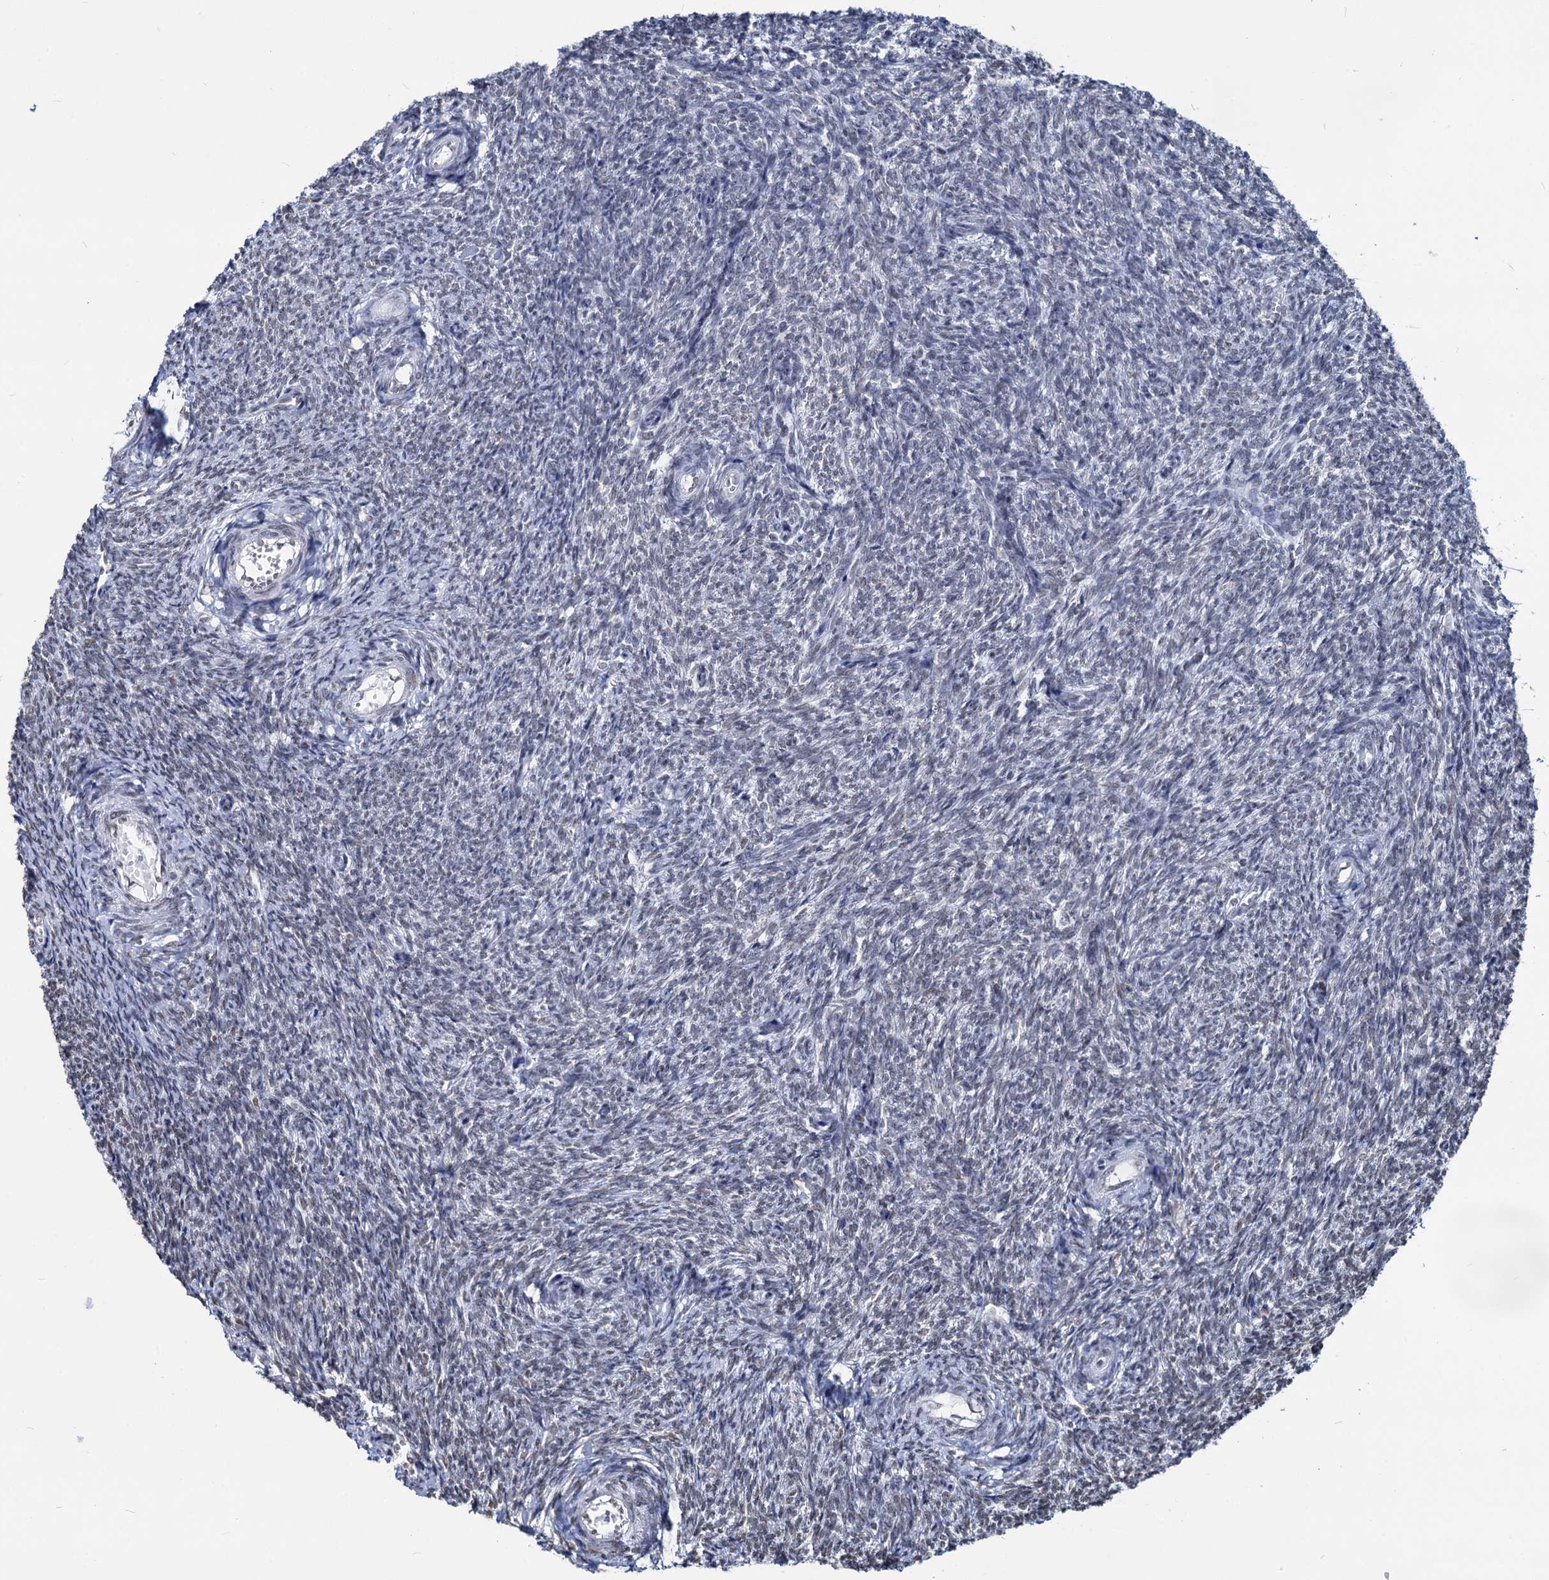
{"staining": {"intensity": "weak", "quantity": ">75%", "location": "cytoplasmic/membranous,nuclear"}, "tissue": "ovary", "cell_type": "Follicle cells", "image_type": "normal", "snomed": [{"axis": "morphology", "description": "Normal tissue, NOS"}, {"axis": "topography", "description": "Ovary"}], "caption": "High-magnification brightfield microscopy of normal ovary stained with DAB (3,3'-diaminobenzidine) (brown) and counterstained with hematoxylin (blue). follicle cells exhibit weak cytoplasmic/membranous,nuclear positivity is present in approximately>75% of cells.", "gene": "PARPBP", "patient": {"sex": "female", "age": 44}}